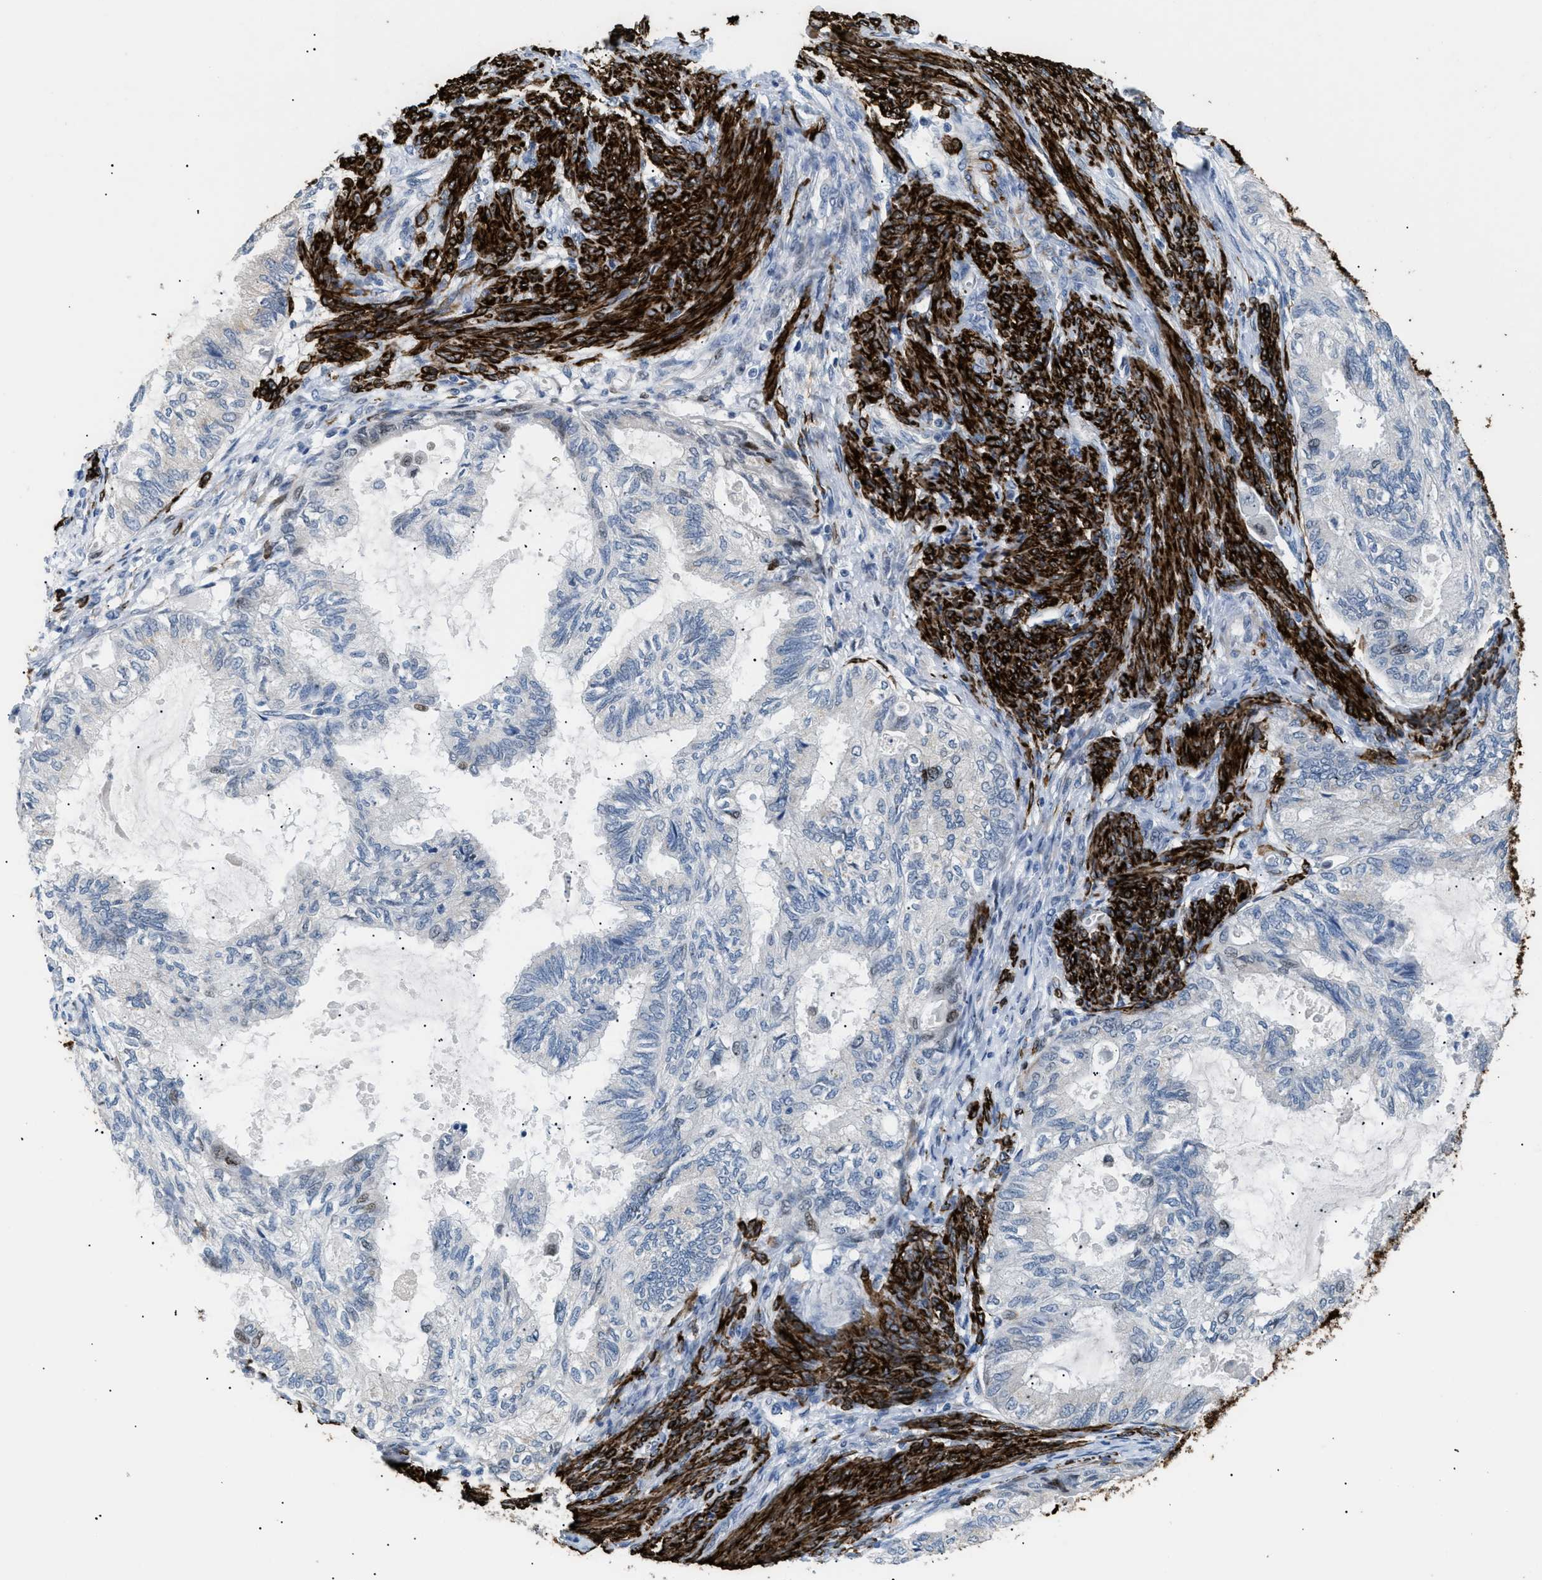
{"staining": {"intensity": "negative", "quantity": "none", "location": "none"}, "tissue": "cervical cancer", "cell_type": "Tumor cells", "image_type": "cancer", "snomed": [{"axis": "morphology", "description": "Normal tissue, NOS"}, {"axis": "morphology", "description": "Adenocarcinoma, NOS"}, {"axis": "topography", "description": "Cervix"}, {"axis": "topography", "description": "Endometrium"}], "caption": "This photomicrograph is of cervical cancer stained with immunohistochemistry (IHC) to label a protein in brown with the nuclei are counter-stained blue. There is no expression in tumor cells.", "gene": "ICA1", "patient": {"sex": "female", "age": 86}}